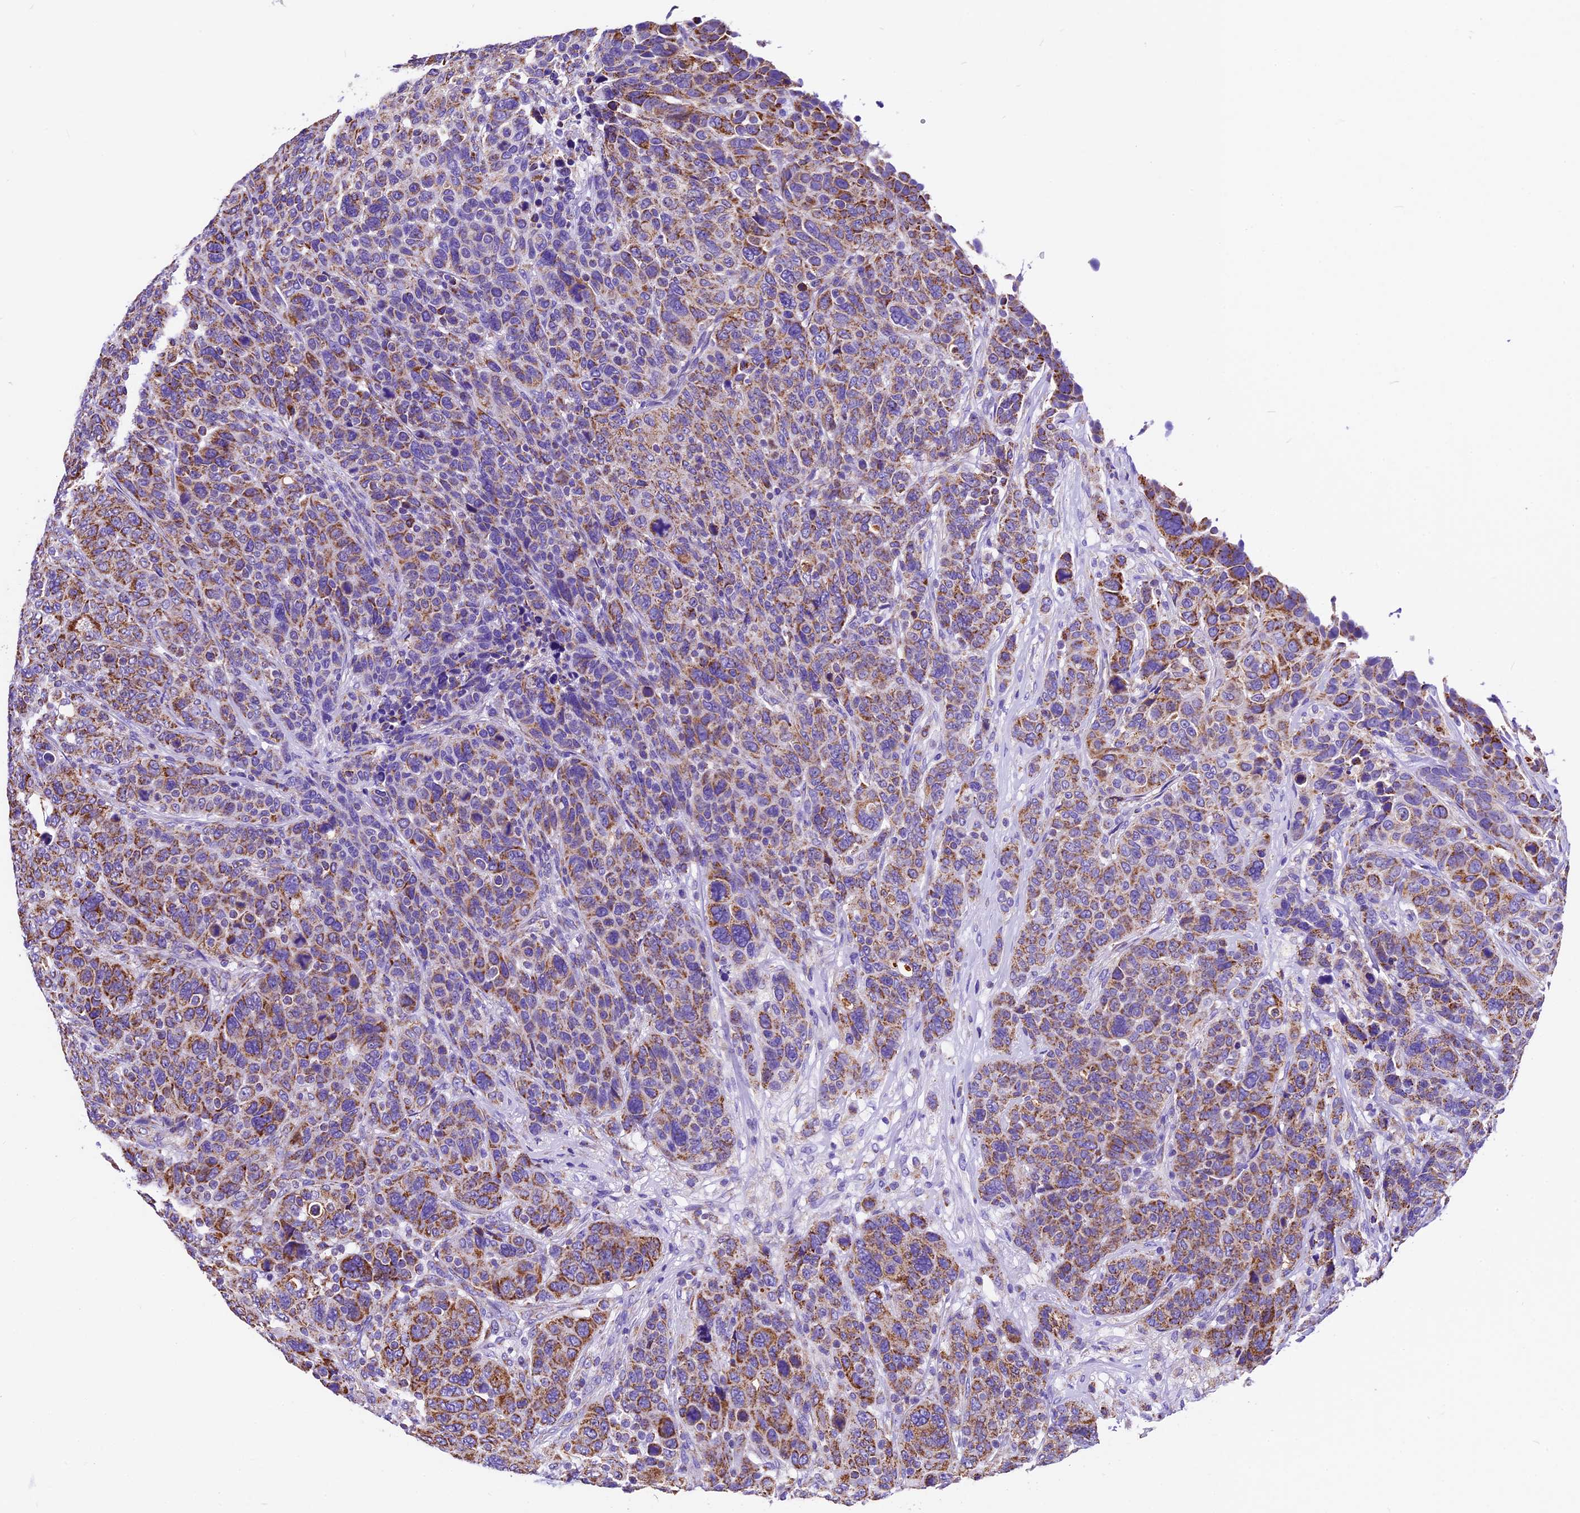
{"staining": {"intensity": "moderate", "quantity": ">75%", "location": "cytoplasmic/membranous"}, "tissue": "breast cancer", "cell_type": "Tumor cells", "image_type": "cancer", "snomed": [{"axis": "morphology", "description": "Duct carcinoma"}, {"axis": "topography", "description": "Breast"}], "caption": "Protein expression analysis of breast intraductal carcinoma demonstrates moderate cytoplasmic/membranous staining in approximately >75% of tumor cells. The staining was performed using DAB to visualize the protein expression in brown, while the nuclei were stained in blue with hematoxylin (Magnification: 20x).", "gene": "DCAF5", "patient": {"sex": "female", "age": 37}}